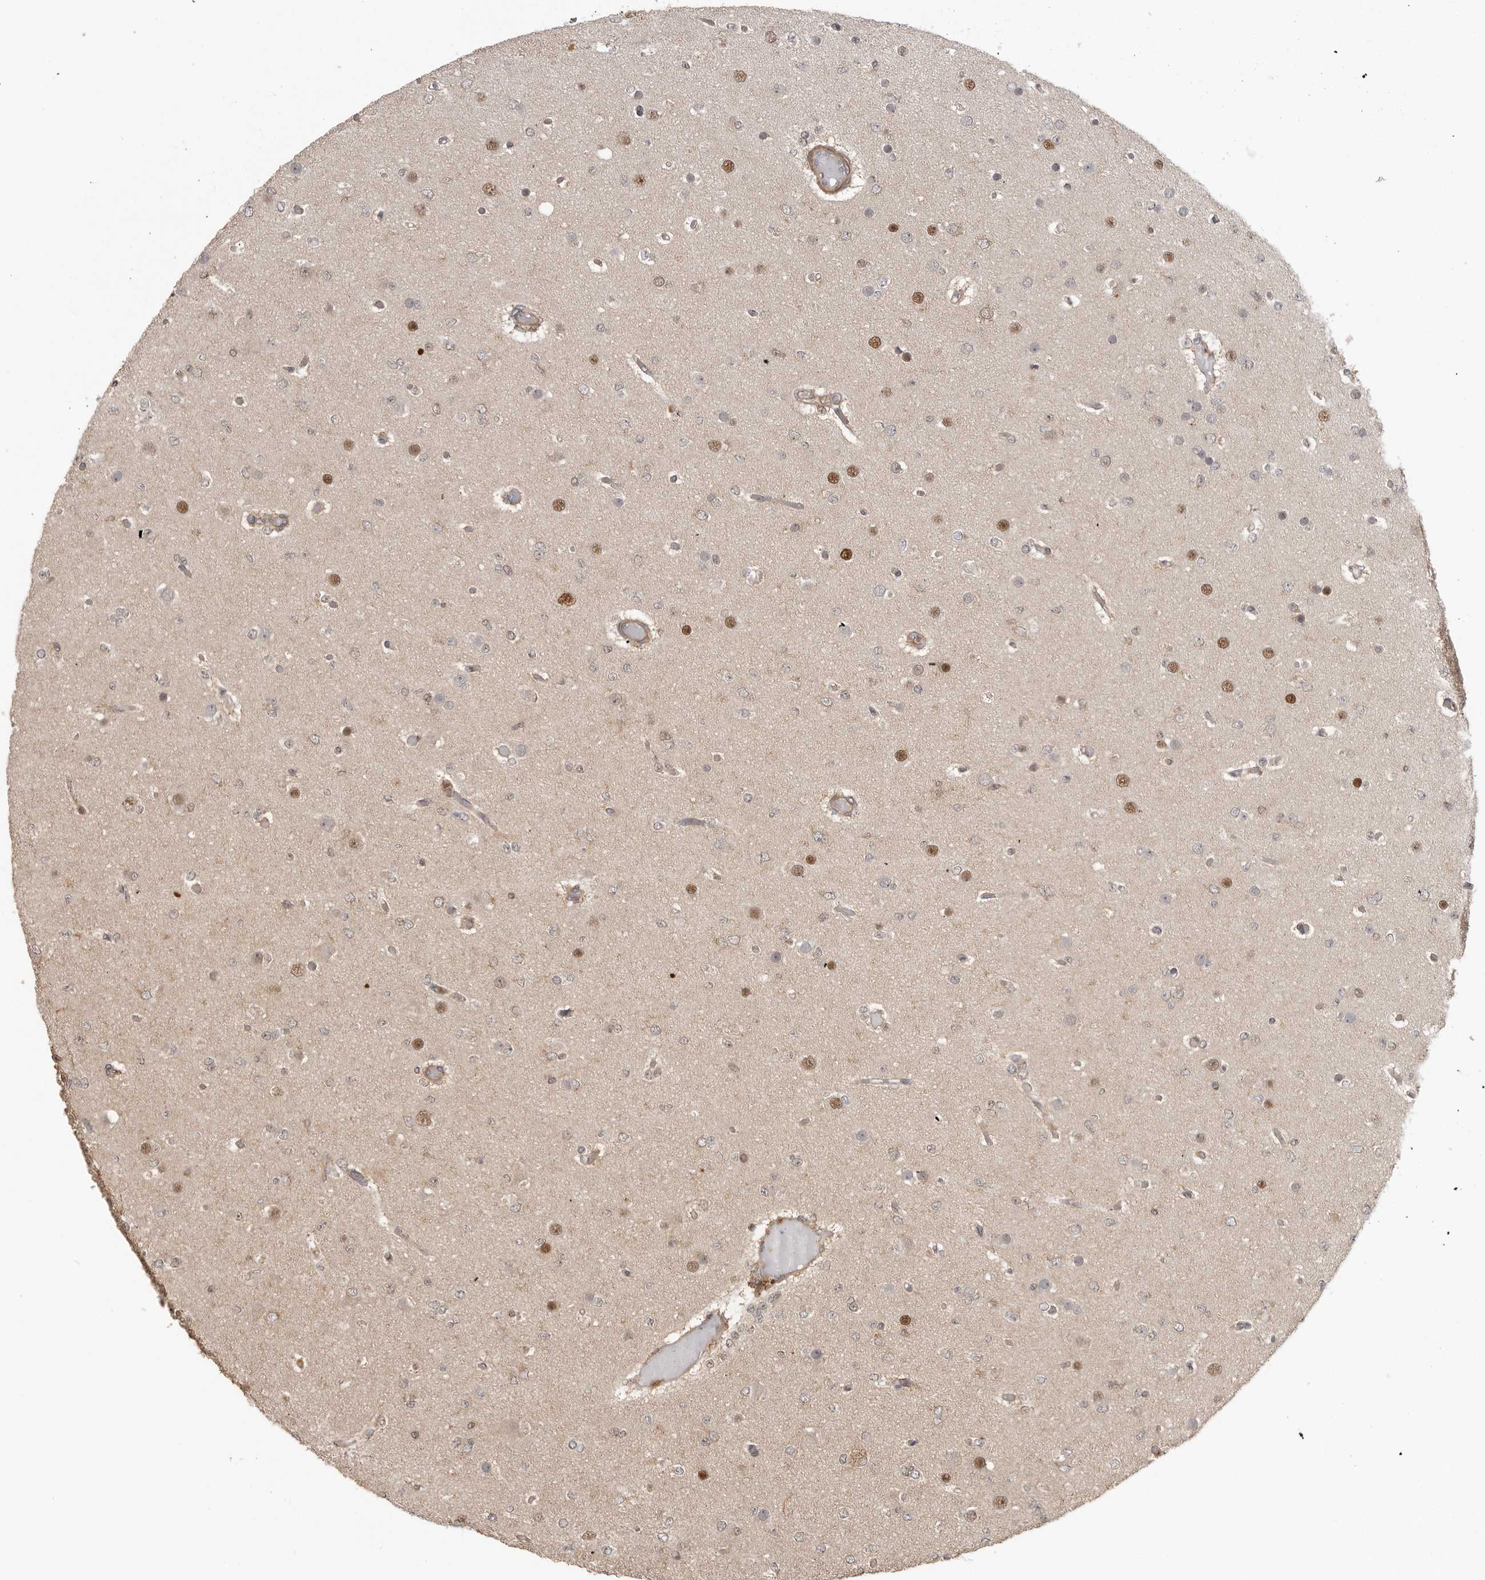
{"staining": {"intensity": "moderate", "quantity": "<25%", "location": "cytoplasmic/membranous"}, "tissue": "glioma", "cell_type": "Tumor cells", "image_type": "cancer", "snomed": [{"axis": "morphology", "description": "Glioma, malignant, Low grade"}, {"axis": "topography", "description": "Brain"}], "caption": "IHC (DAB) staining of glioma displays moderate cytoplasmic/membranous protein positivity in about <25% of tumor cells.", "gene": "ERN1", "patient": {"sex": "female", "age": 22}}